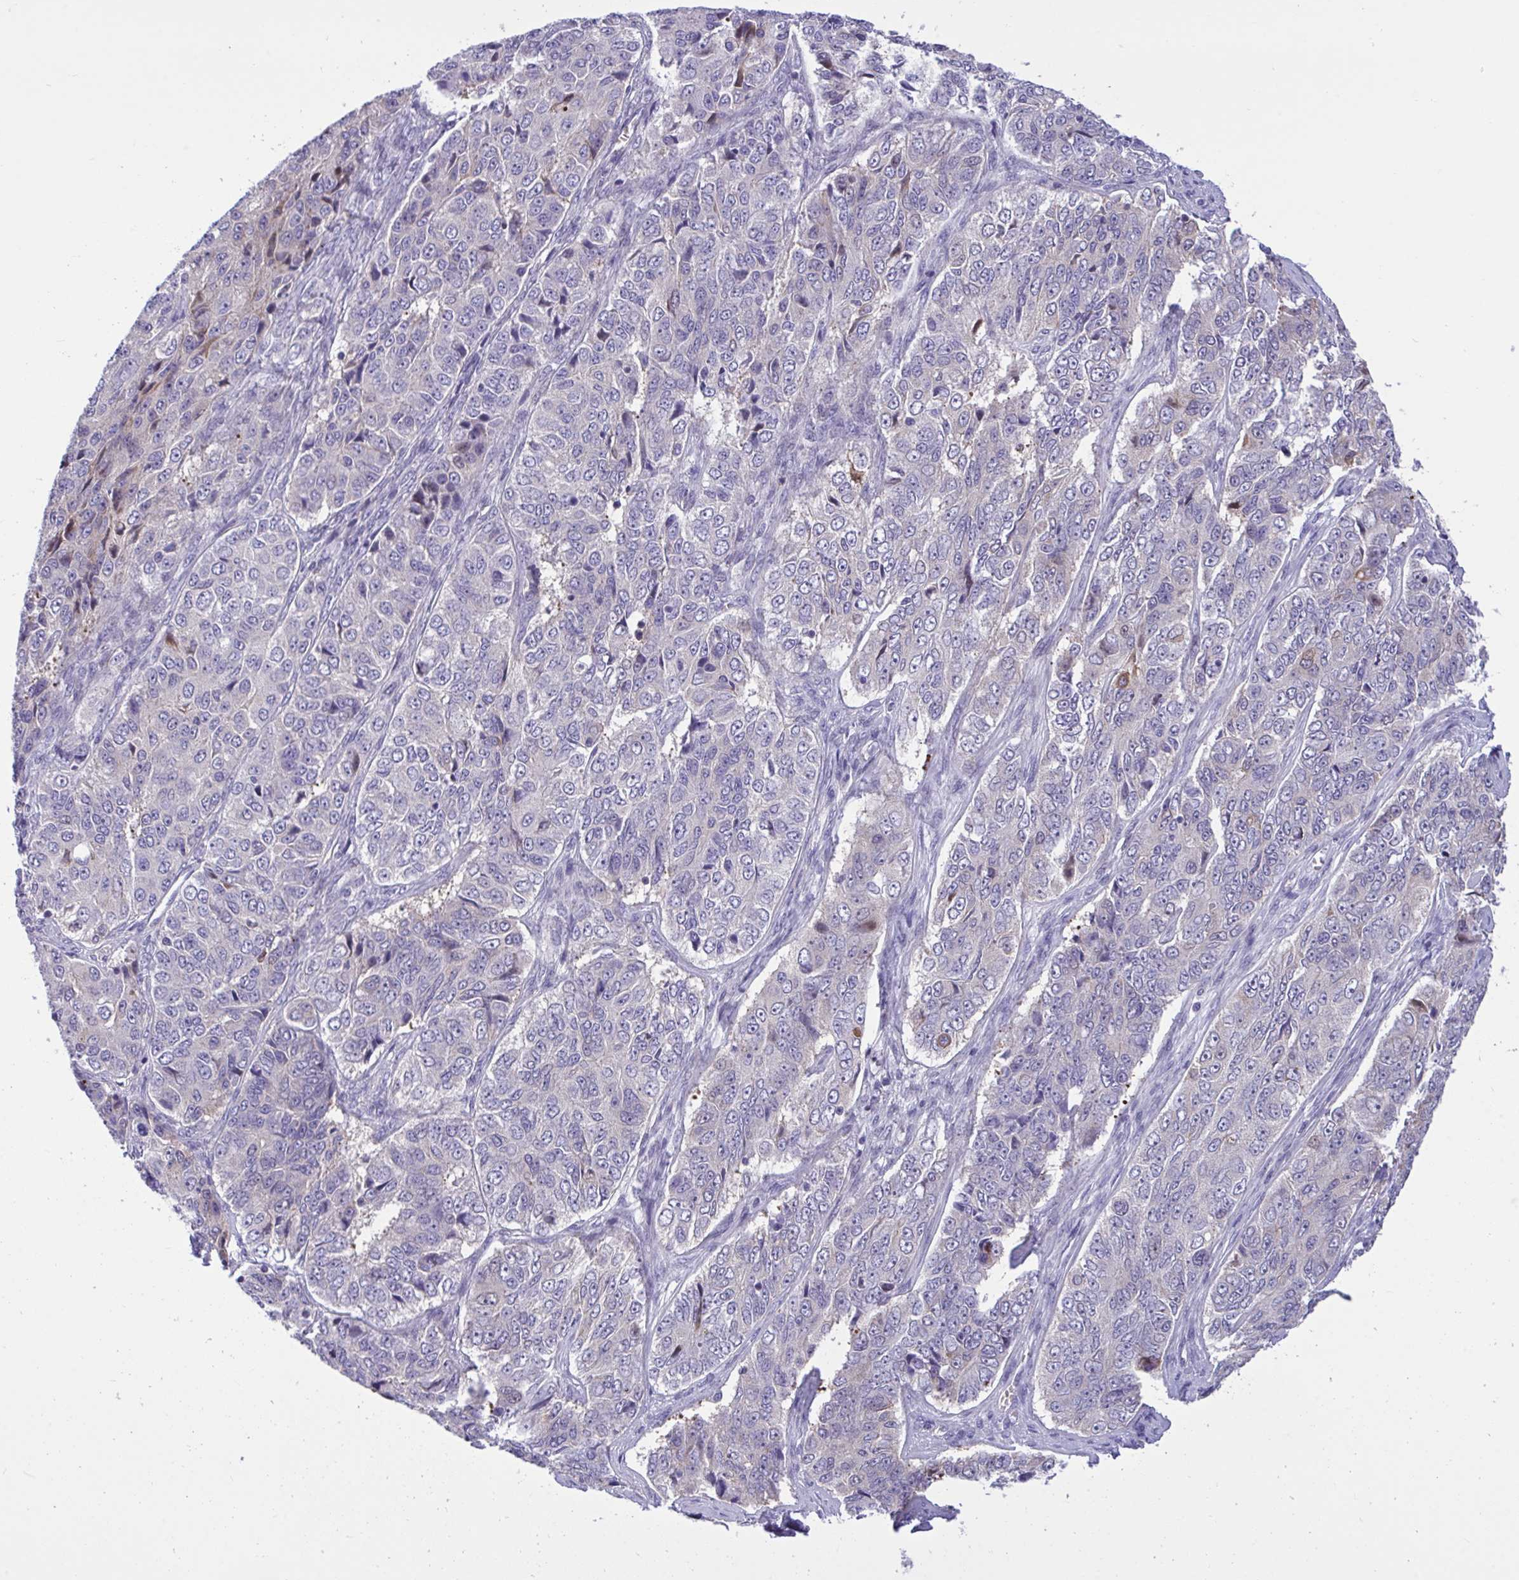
{"staining": {"intensity": "negative", "quantity": "none", "location": "none"}, "tissue": "ovarian cancer", "cell_type": "Tumor cells", "image_type": "cancer", "snomed": [{"axis": "morphology", "description": "Carcinoma, endometroid"}, {"axis": "topography", "description": "Ovary"}], "caption": "Immunohistochemistry (IHC) of human ovarian endometroid carcinoma displays no expression in tumor cells.", "gene": "WDR97", "patient": {"sex": "female", "age": 51}}